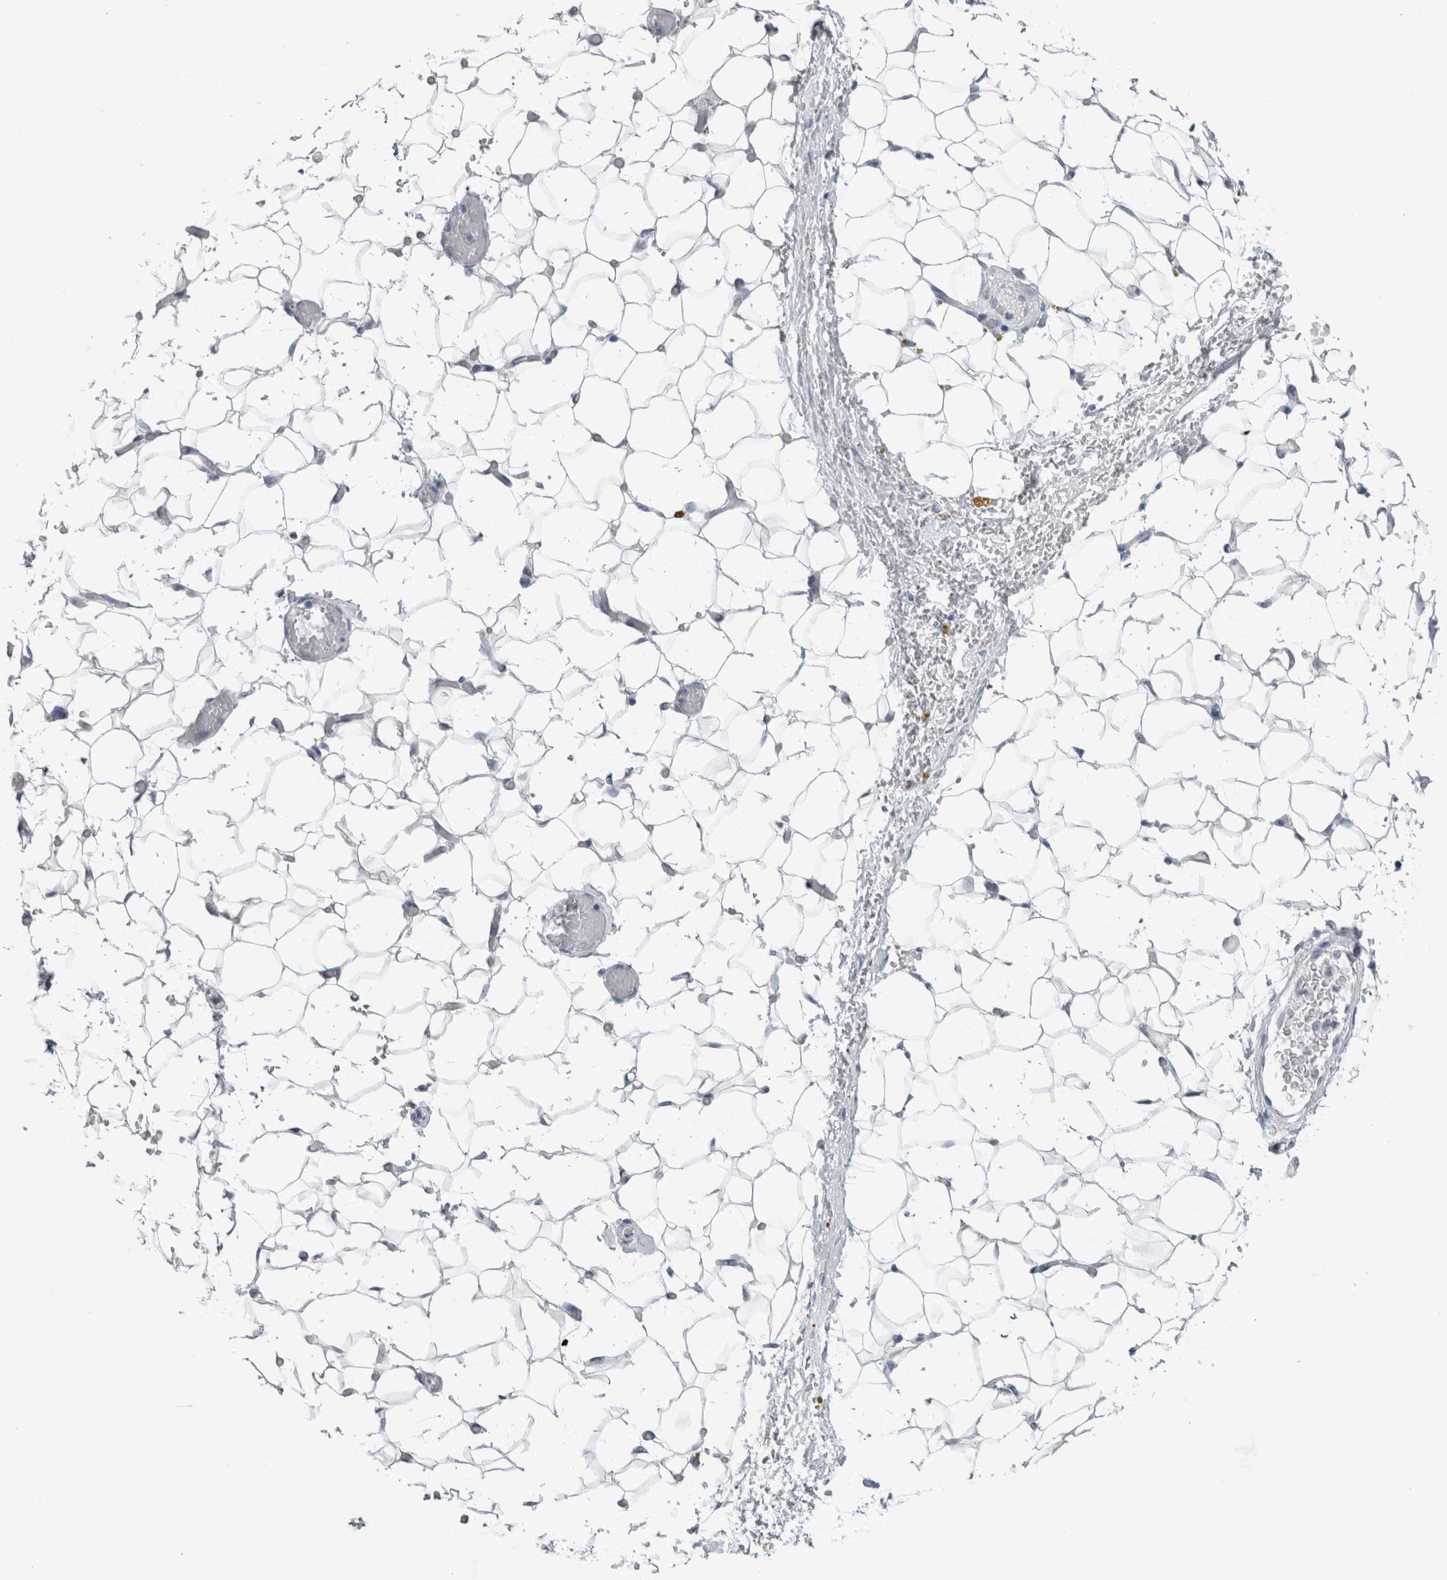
{"staining": {"intensity": "negative", "quantity": "none", "location": "none"}, "tissue": "adipose tissue", "cell_type": "Adipocytes", "image_type": "normal", "snomed": [{"axis": "morphology", "description": "Normal tissue, NOS"}, {"axis": "topography", "description": "Kidney"}, {"axis": "topography", "description": "Peripheral nerve tissue"}], "caption": "An immunohistochemistry (IHC) micrograph of normal adipose tissue is shown. There is no staining in adipocytes of adipose tissue.", "gene": "ADAM2", "patient": {"sex": "male", "age": 7}}